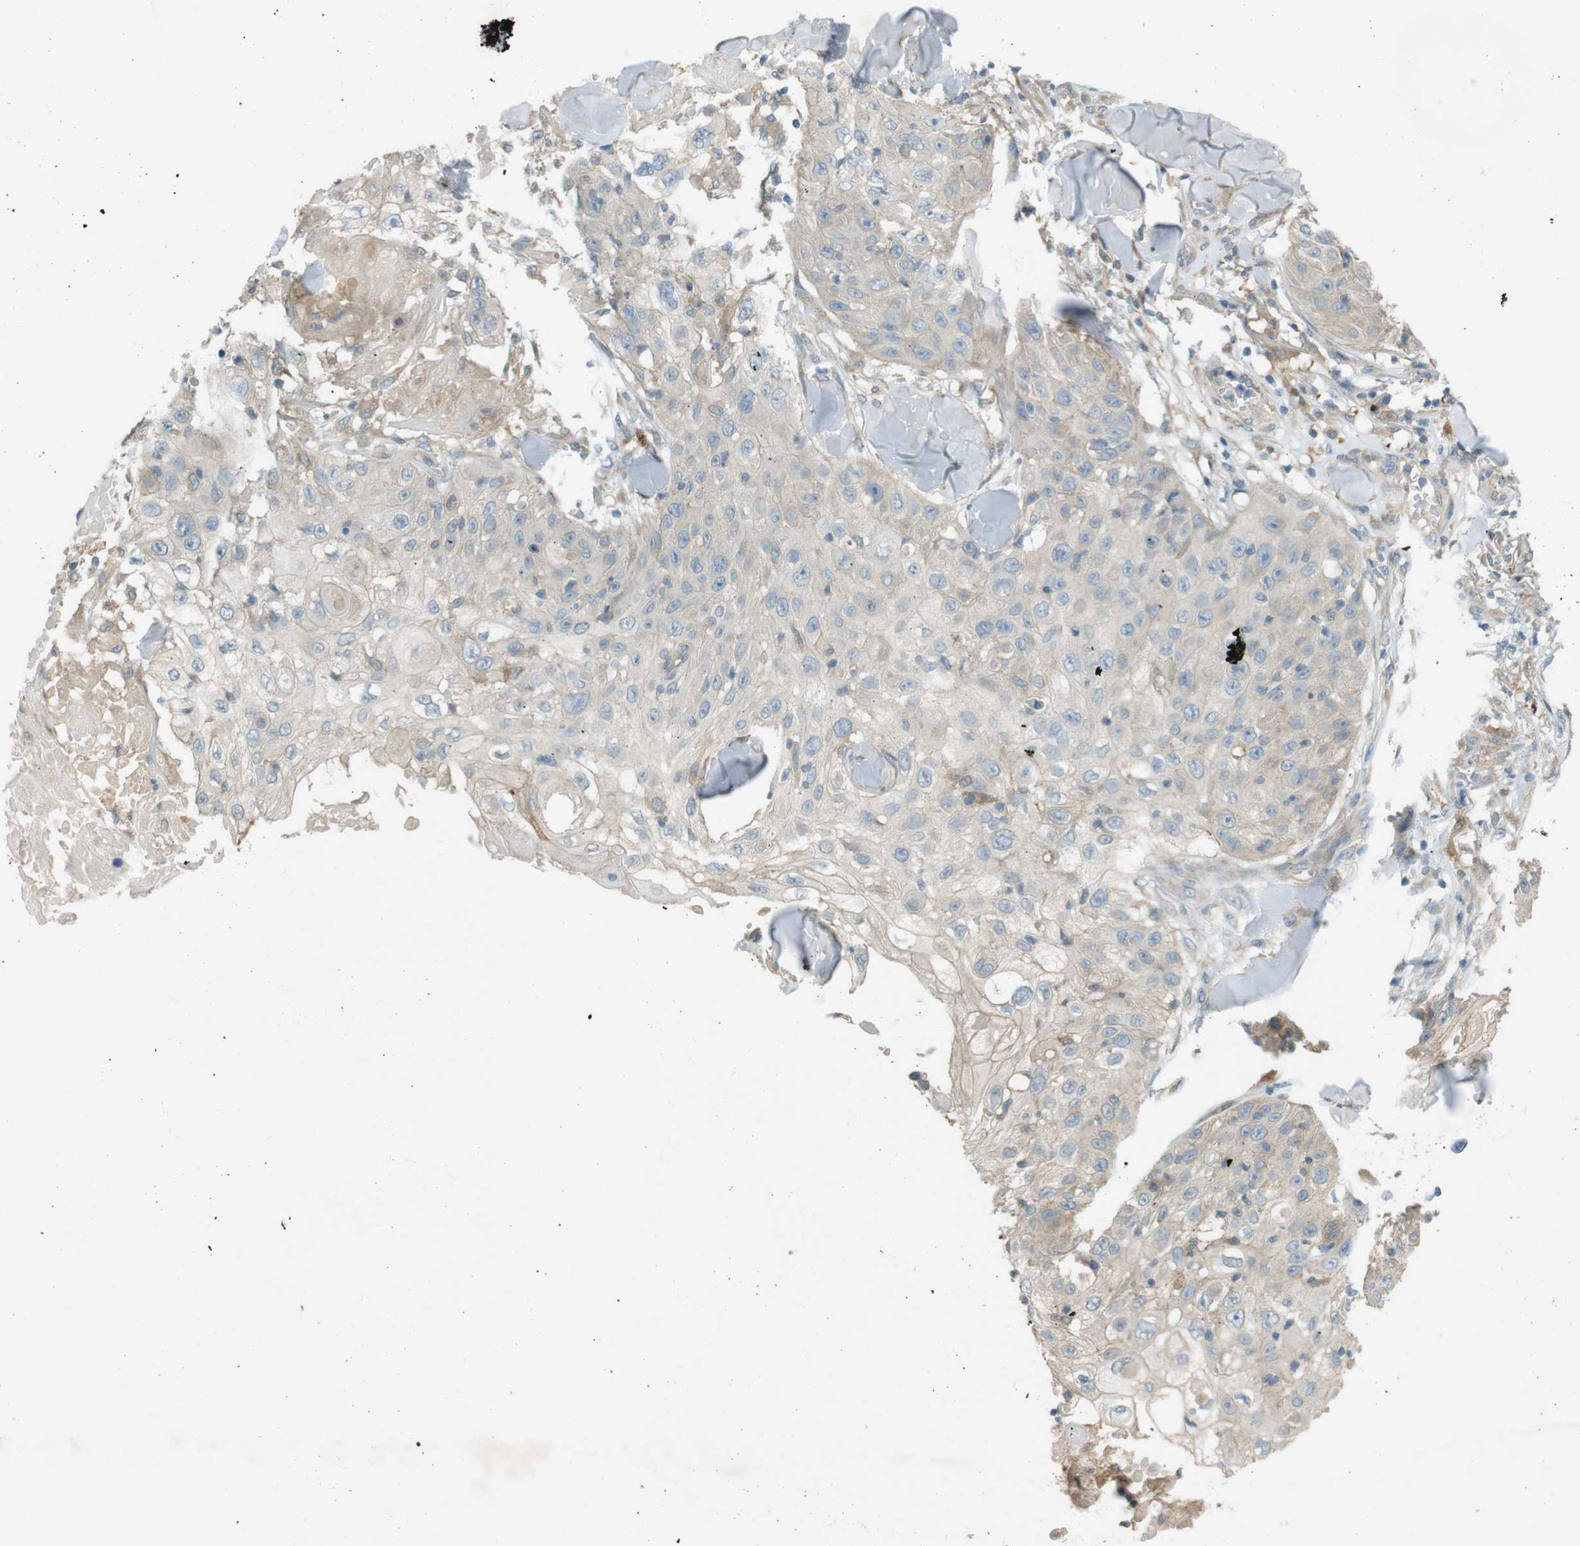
{"staining": {"intensity": "negative", "quantity": "none", "location": "none"}, "tissue": "skin cancer", "cell_type": "Tumor cells", "image_type": "cancer", "snomed": [{"axis": "morphology", "description": "Squamous cell carcinoma, NOS"}, {"axis": "topography", "description": "Skin"}], "caption": "Immunohistochemistry (IHC) micrograph of skin squamous cell carcinoma stained for a protein (brown), which demonstrates no positivity in tumor cells.", "gene": "TMEM41B", "patient": {"sex": "male", "age": 86}}